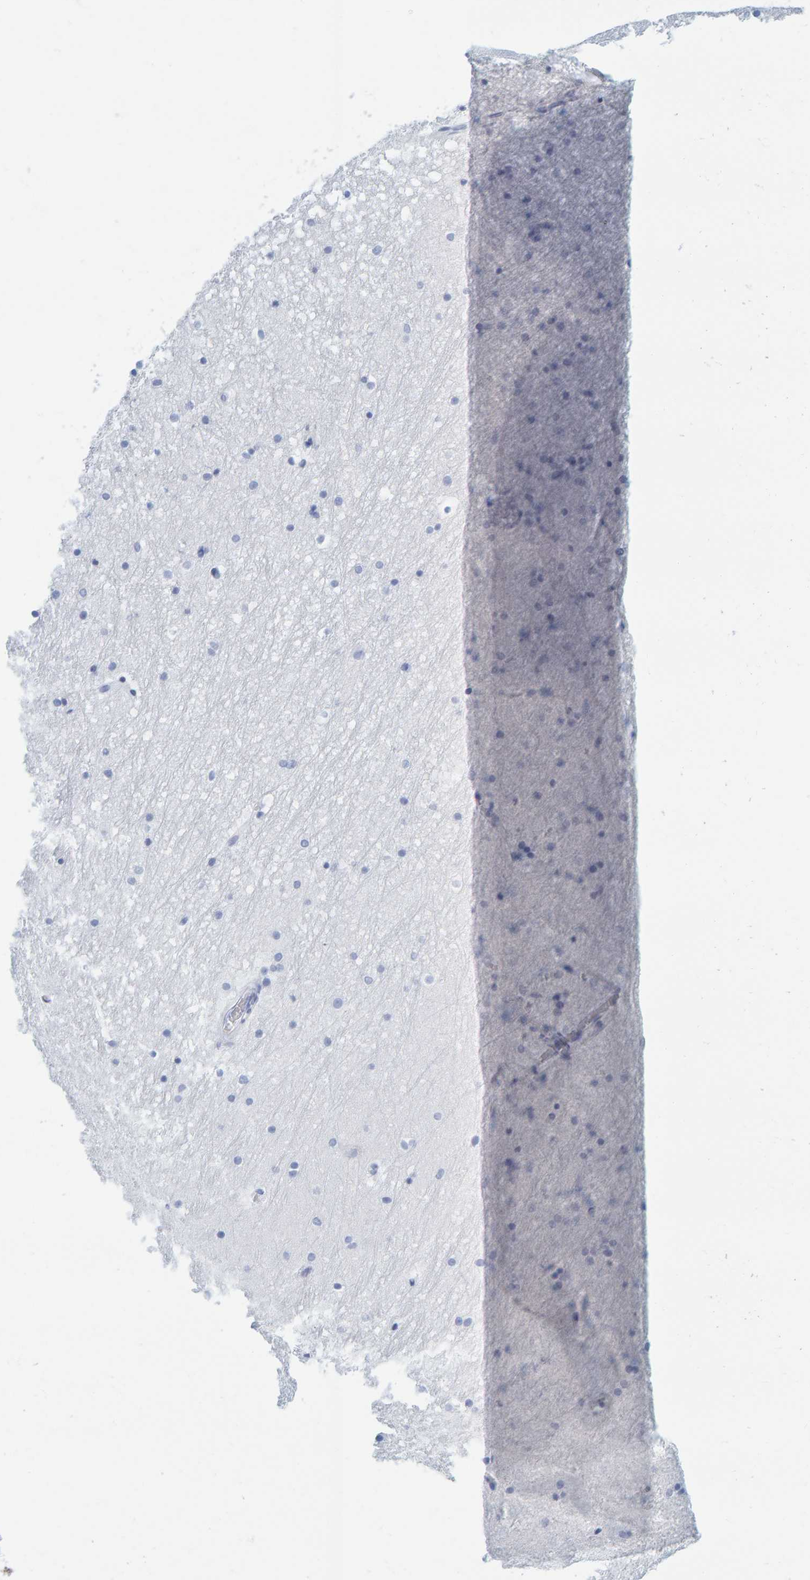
{"staining": {"intensity": "negative", "quantity": "none", "location": "none"}, "tissue": "hippocampus", "cell_type": "Glial cells", "image_type": "normal", "snomed": [{"axis": "morphology", "description": "Normal tissue, NOS"}, {"axis": "topography", "description": "Hippocampus"}], "caption": "High power microscopy photomicrograph of an immunohistochemistry (IHC) image of benign hippocampus, revealing no significant positivity in glial cells. (DAB immunohistochemistry (IHC) with hematoxylin counter stain).", "gene": "SFTPC", "patient": {"sex": "male", "age": 45}}